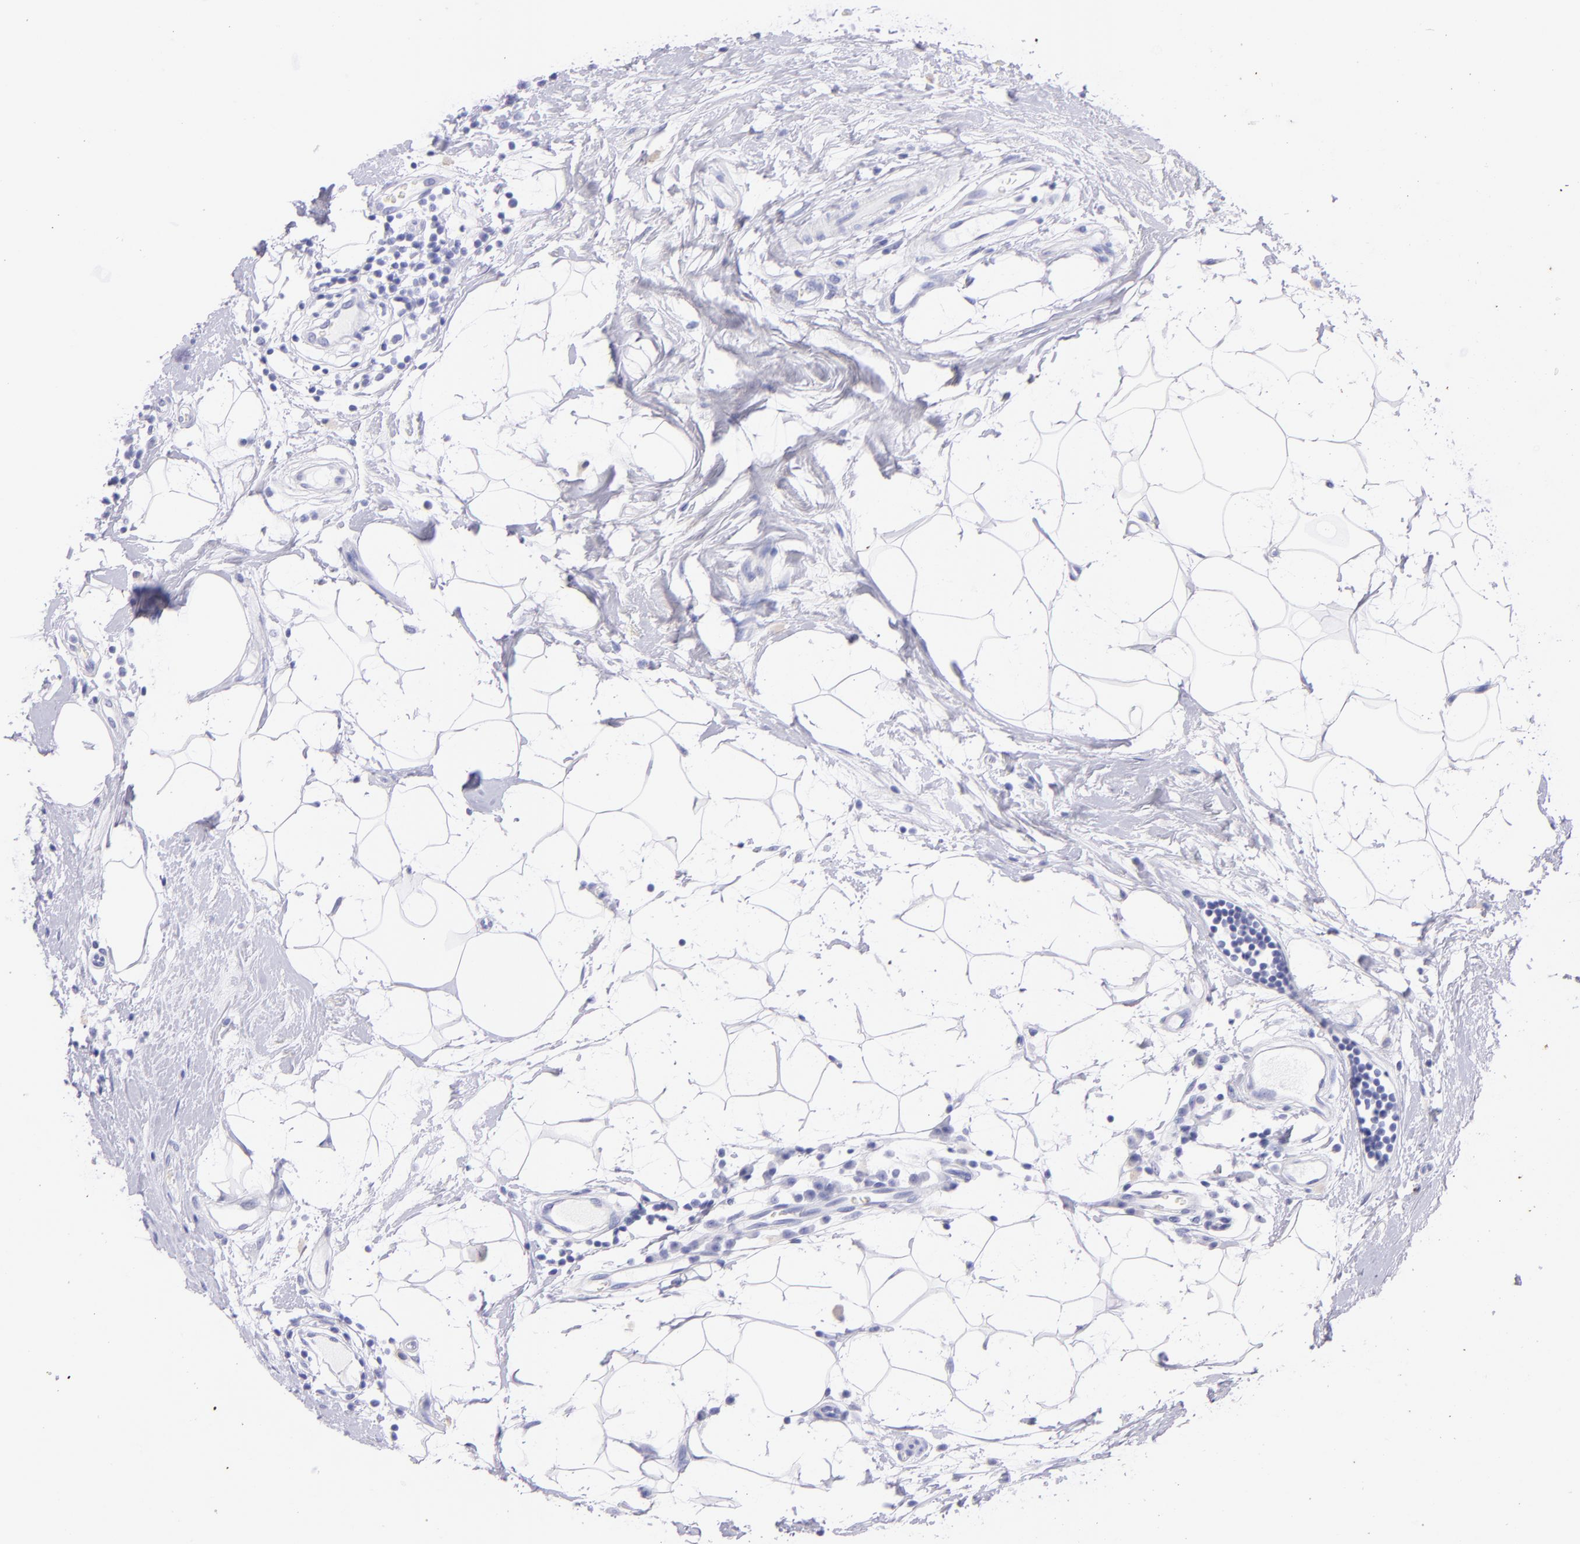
{"staining": {"intensity": "negative", "quantity": "none", "location": "none"}, "tissue": "breast cancer", "cell_type": "Tumor cells", "image_type": "cancer", "snomed": [{"axis": "morphology", "description": "Duct carcinoma"}, {"axis": "topography", "description": "Breast"}], "caption": "Tumor cells are negative for brown protein staining in invasive ductal carcinoma (breast).", "gene": "UCHL1", "patient": {"sex": "female", "age": 40}}